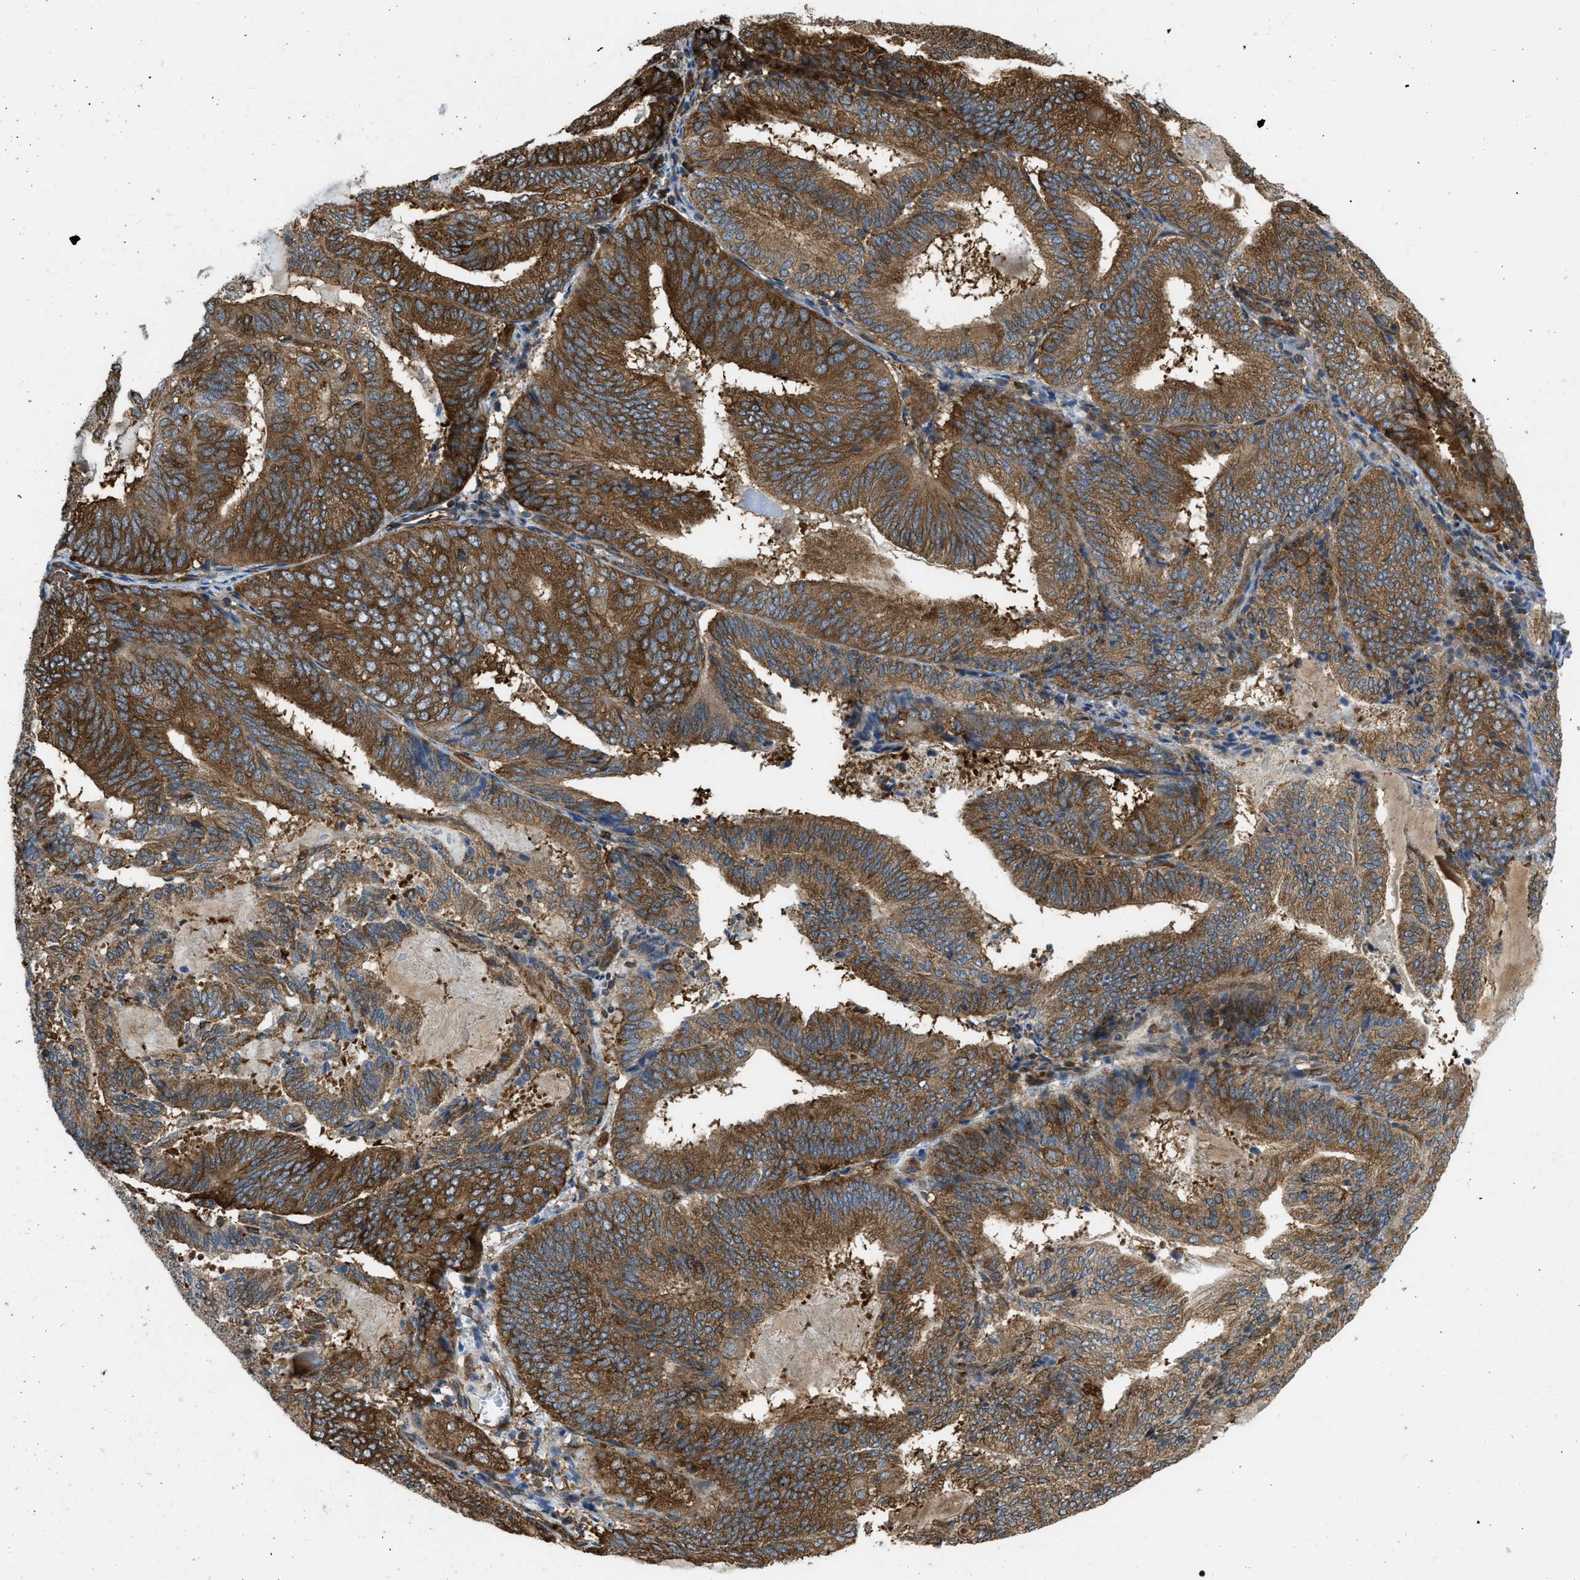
{"staining": {"intensity": "strong", "quantity": "25%-75%", "location": "cytoplasmic/membranous"}, "tissue": "endometrial cancer", "cell_type": "Tumor cells", "image_type": "cancer", "snomed": [{"axis": "morphology", "description": "Adenocarcinoma, NOS"}, {"axis": "topography", "description": "Endometrium"}], "caption": "Protein staining by immunohistochemistry displays strong cytoplasmic/membranous staining in approximately 25%-75% of tumor cells in endometrial cancer. The protein is stained brown, and the nuclei are stained in blue (DAB (3,3'-diaminobenzidine) IHC with brightfield microscopy, high magnification).", "gene": "RASGRF2", "patient": {"sex": "female", "age": 81}}